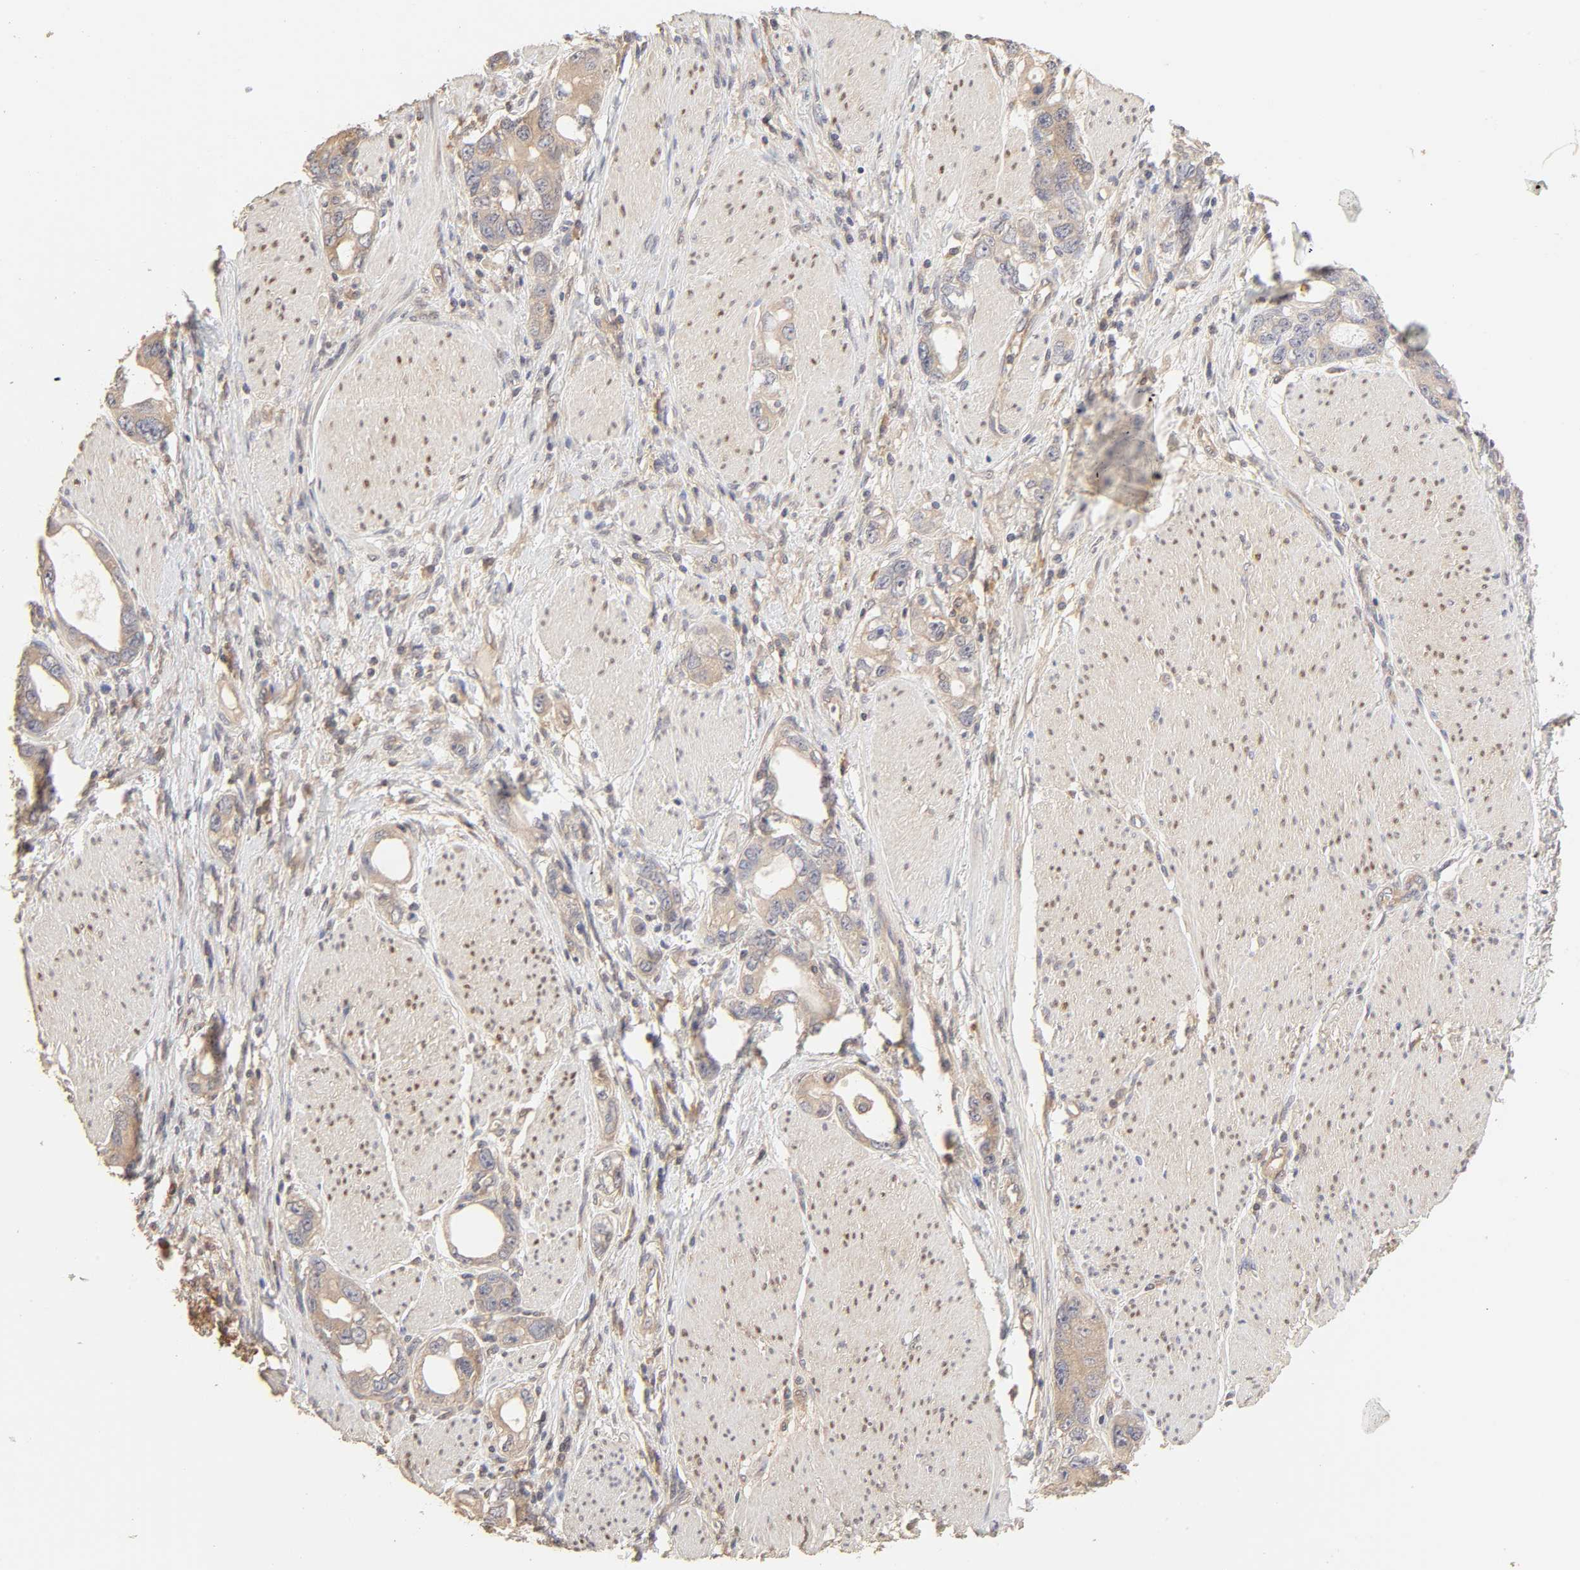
{"staining": {"intensity": "moderate", "quantity": "25%-75%", "location": "cytoplasmic/membranous"}, "tissue": "stomach cancer", "cell_type": "Tumor cells", "image_type": "cancer", "snomed": [{"axis": "morphology", "description": "Adenocarcinoma, NOS"}, {"axis": "topography", "description": "Stomach, lower"}], "caption": "Stomach adenocarcinoma was stained to show a protein in brown. There is medium levels of moderate cytoplasmic/membranous expression in approximately 25%-75% of tumor cells.", "gene": "AP1G2", "patient": {"sex": "female", "age": 93}}